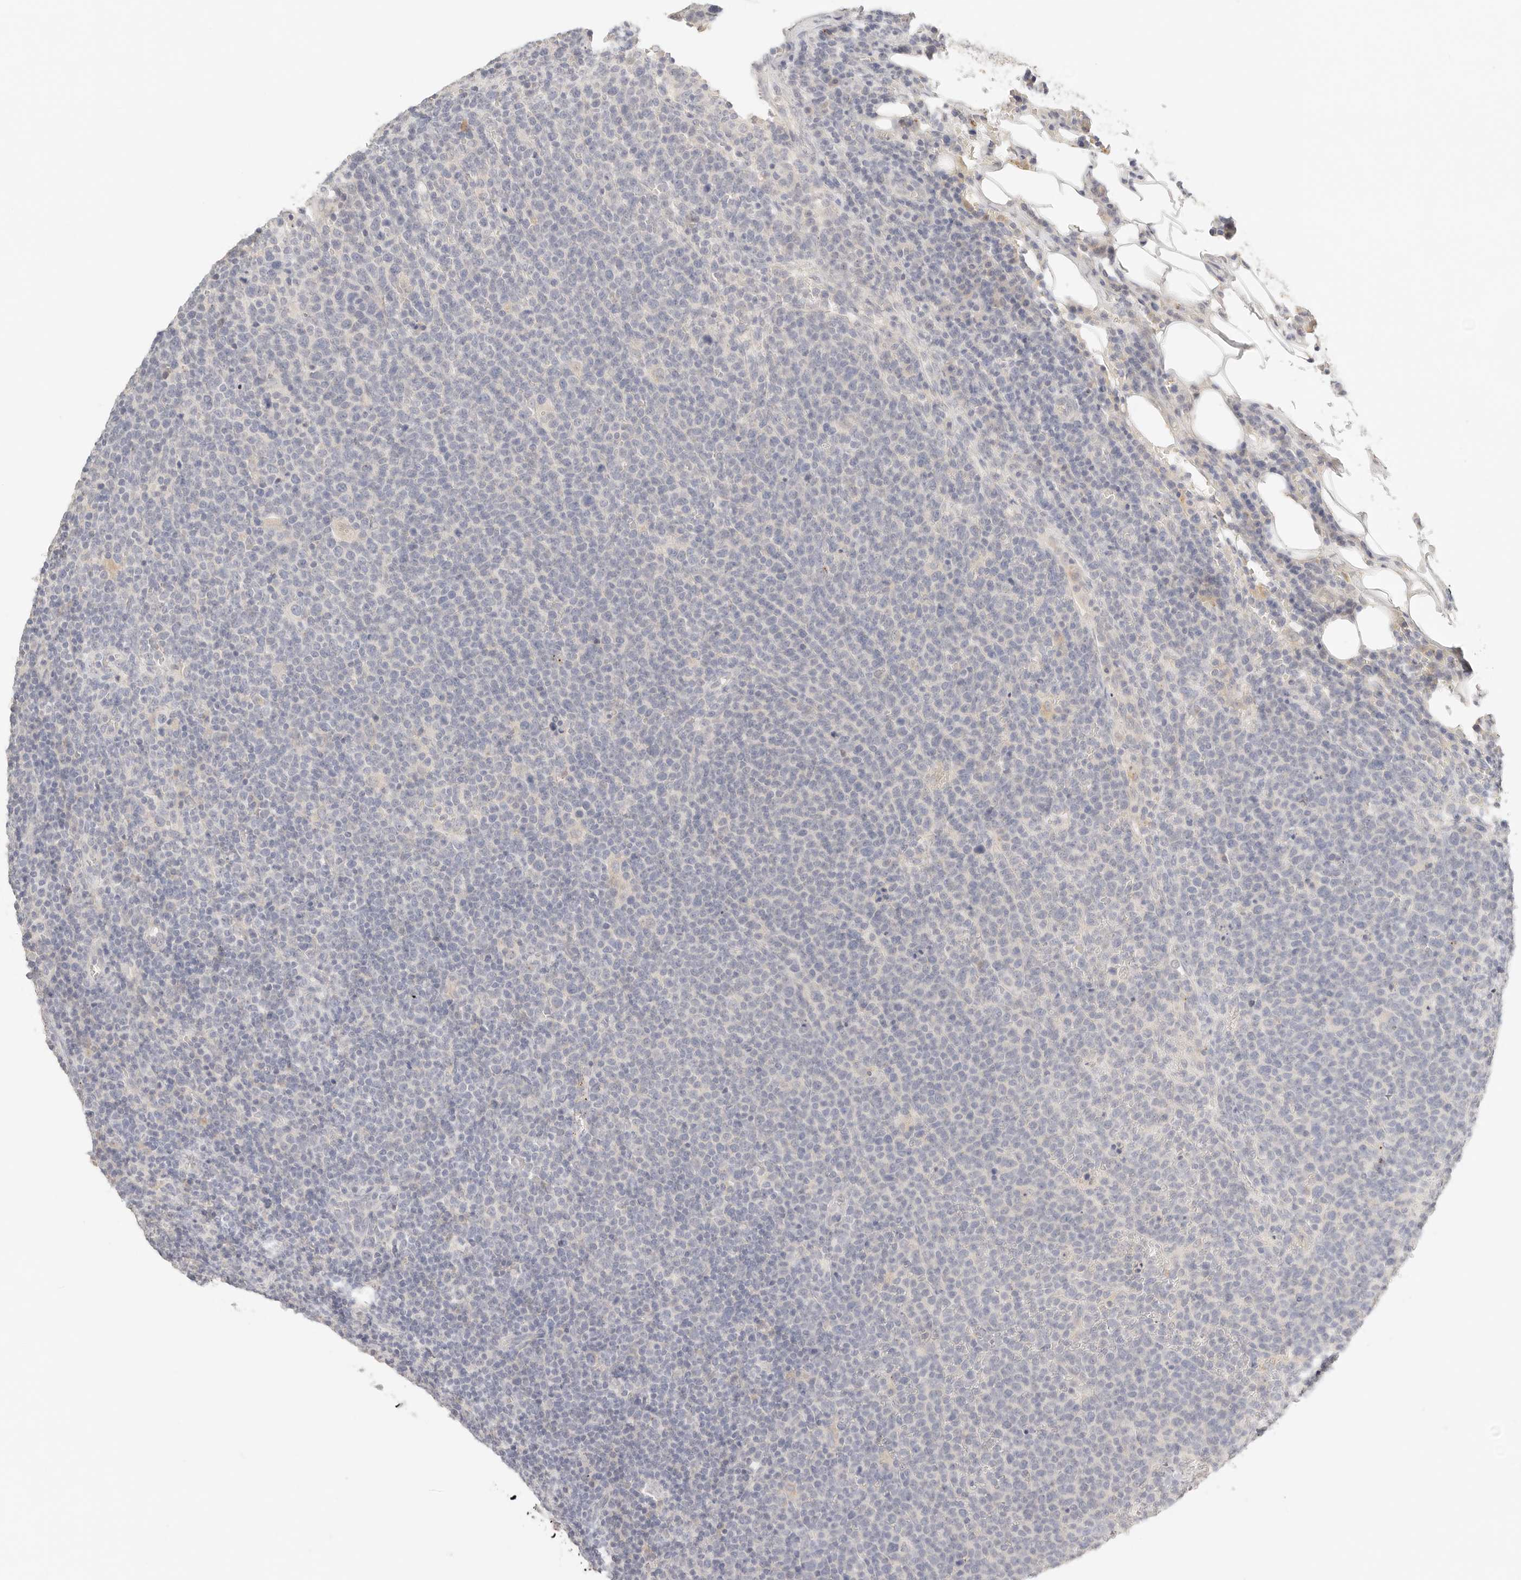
{"staining": {"intensity": "negative", "quantity": "none", "location": "none"}, "tissue": "lymphoma", "cell_type": "Tumor cells", "image_type": "cancer", "snomed": [{"axis": "morphology", "description": "Malignant lymphoma, non-Hodgkin's type, High grade"}, {"axis": "topography", "description": "Lymph node"}], "caption": "DAB (3,3'-diaminobenzidine) immunohistochemical staining of high-grade malignant lymphoma, non-Hodgkin's type reveals no significant staining in tumor cells.", "gene": "CEP120", "patient": {"sex": "male", "age": 61}}